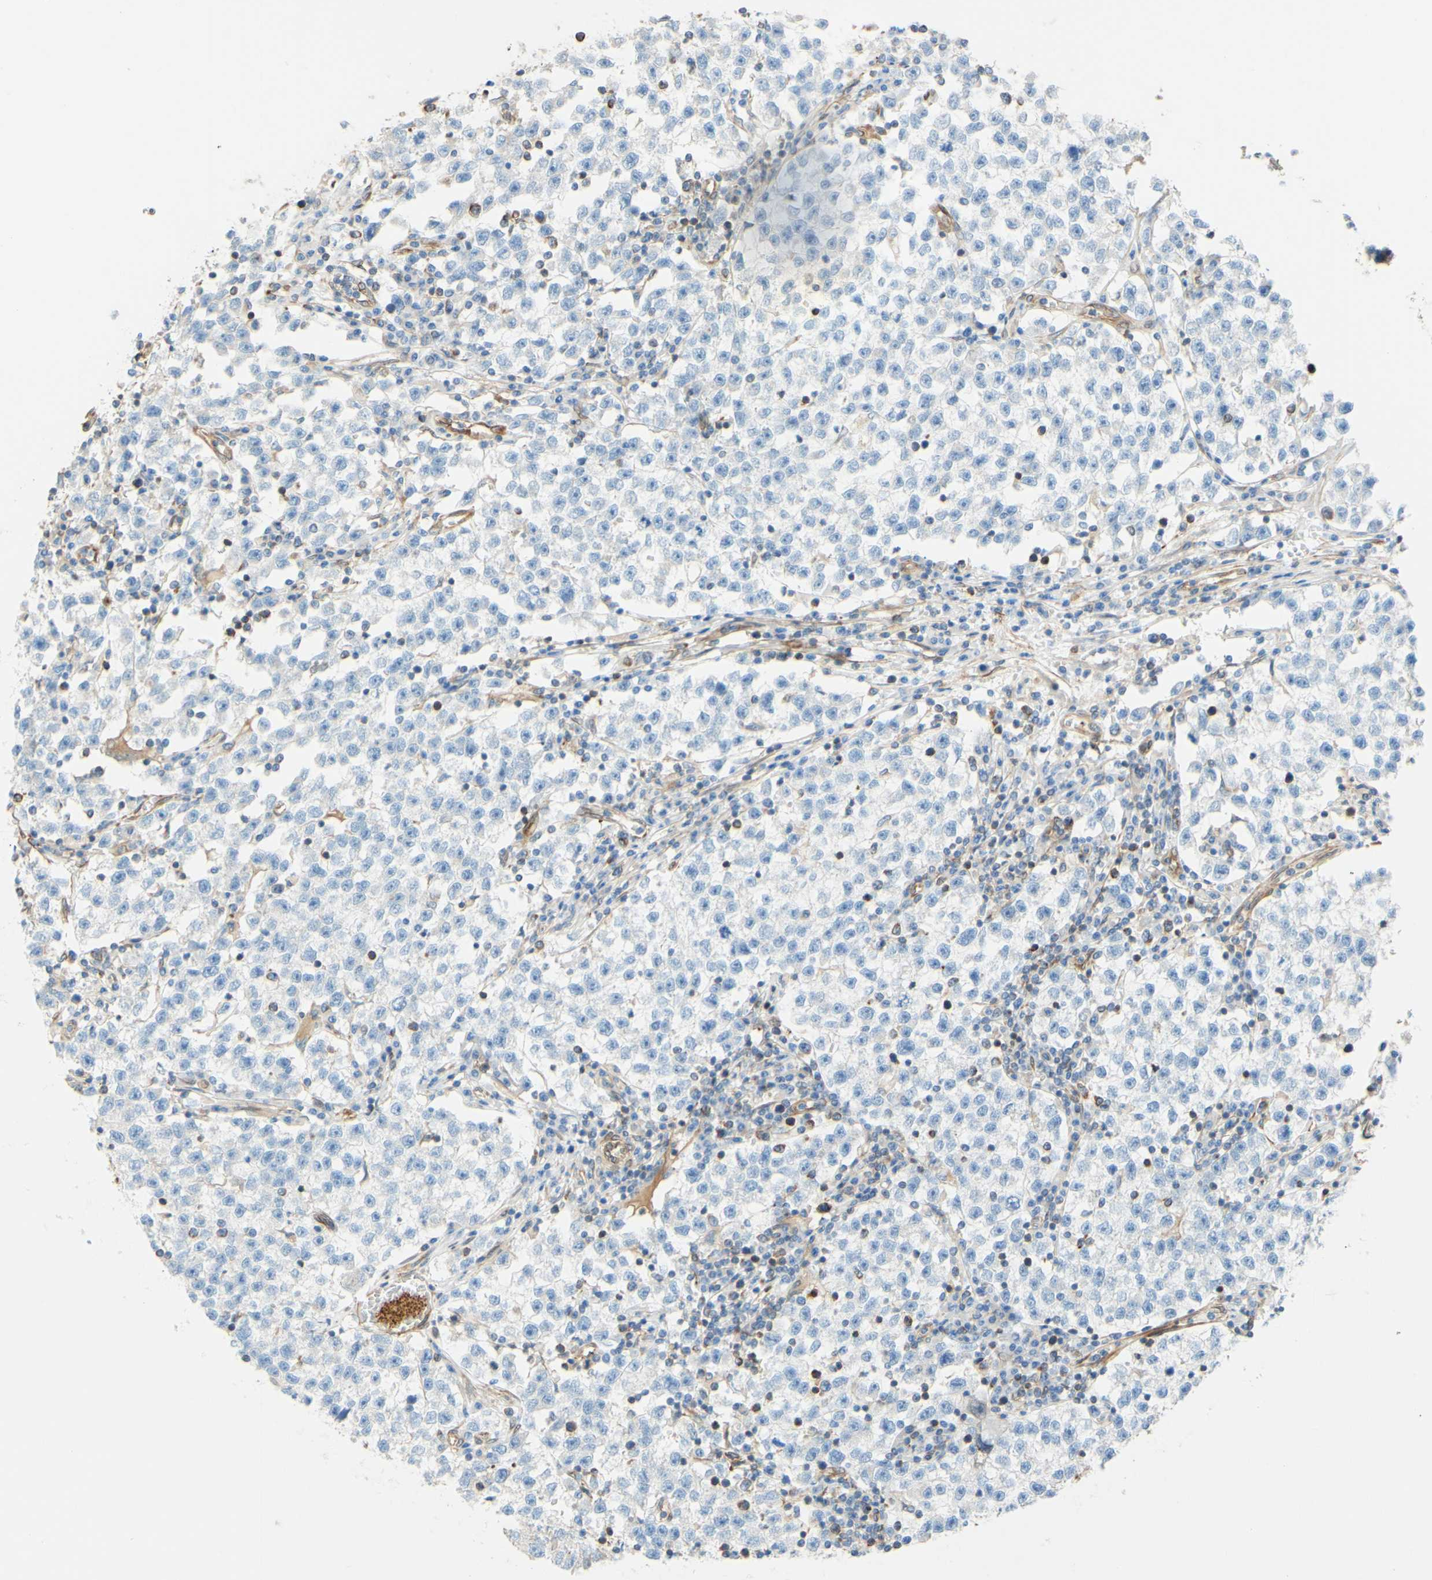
{"staining": {"intensity": "negative", "quantity": "none", "location": "none"}, "tissue": "testis cancer", "cell_type": "Tumor cells", "image_type": "cancer", "snomed": [{"axis": "morphology", "description": "Seminoma, NOS"}, {"axis": "topography", "description": "Testis"}], "caption": "Seminoma (testis) stained for a protein using immunohistochemistry (IHC) reveals no positivity tumor cells.", "gene": "ENDOD1", "patient": {"sex": "male", "age": 22}}